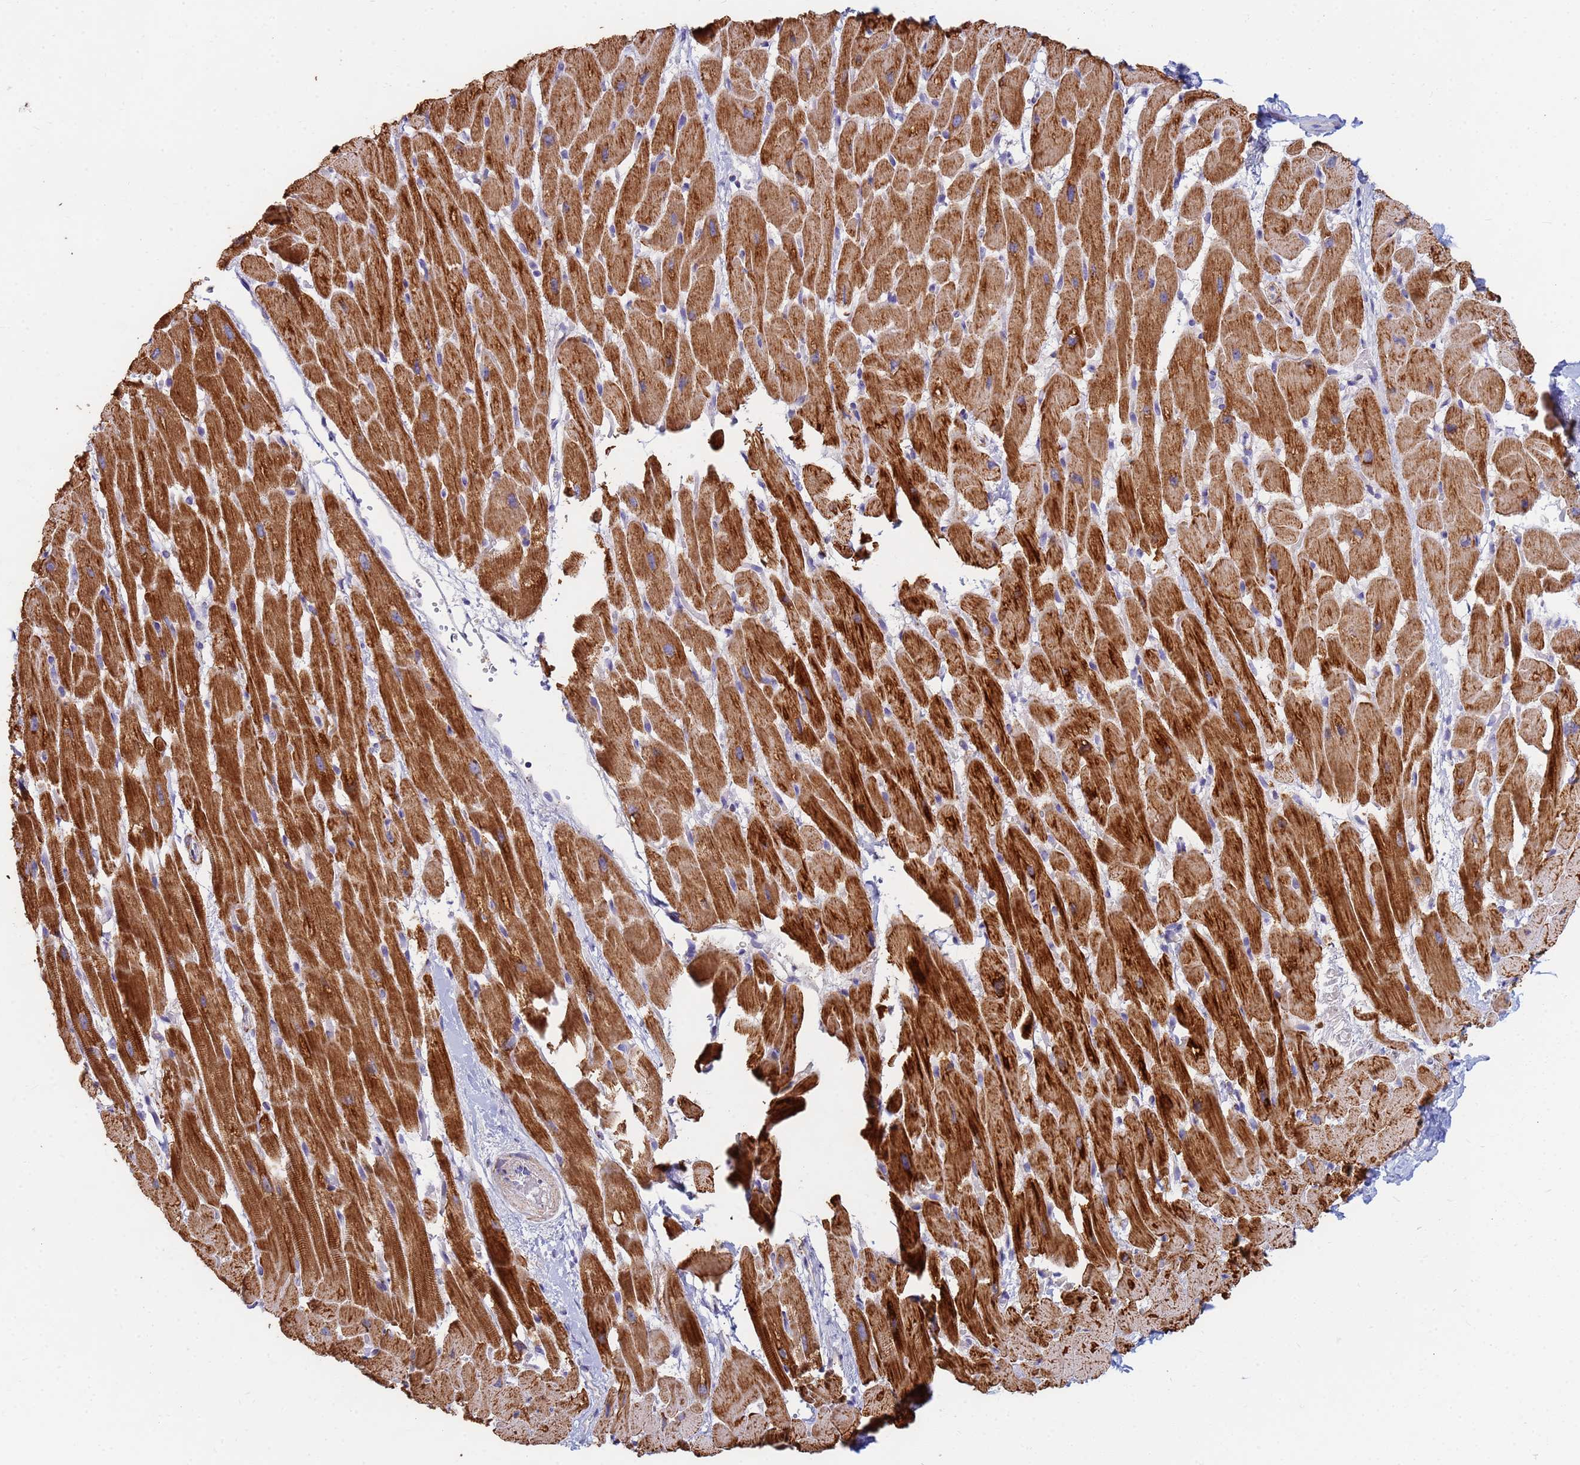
{"staining": {"intensity": "strong", "quantity": ">75%", "location": "cytoplasmic/membranous"}, "tissue": "heart muscle", "cell_type": "Cardiomyocytes", "image_type": "normal", "snomed": [{"axis": "morphology", "description": "Normal tissue, NOS"}, {"axis": "topography", "description": "Heart"}], "caption": "This photomicrograph reveals immunohistochemistry (IHC) staining of unremarkable heart muscle, with high strong cytoplasmic/membranous positivity in approximately >75% of cardiomyocytes.", "gene": "UQCRHL", "patient": {"sex": "male", "age": 37}}